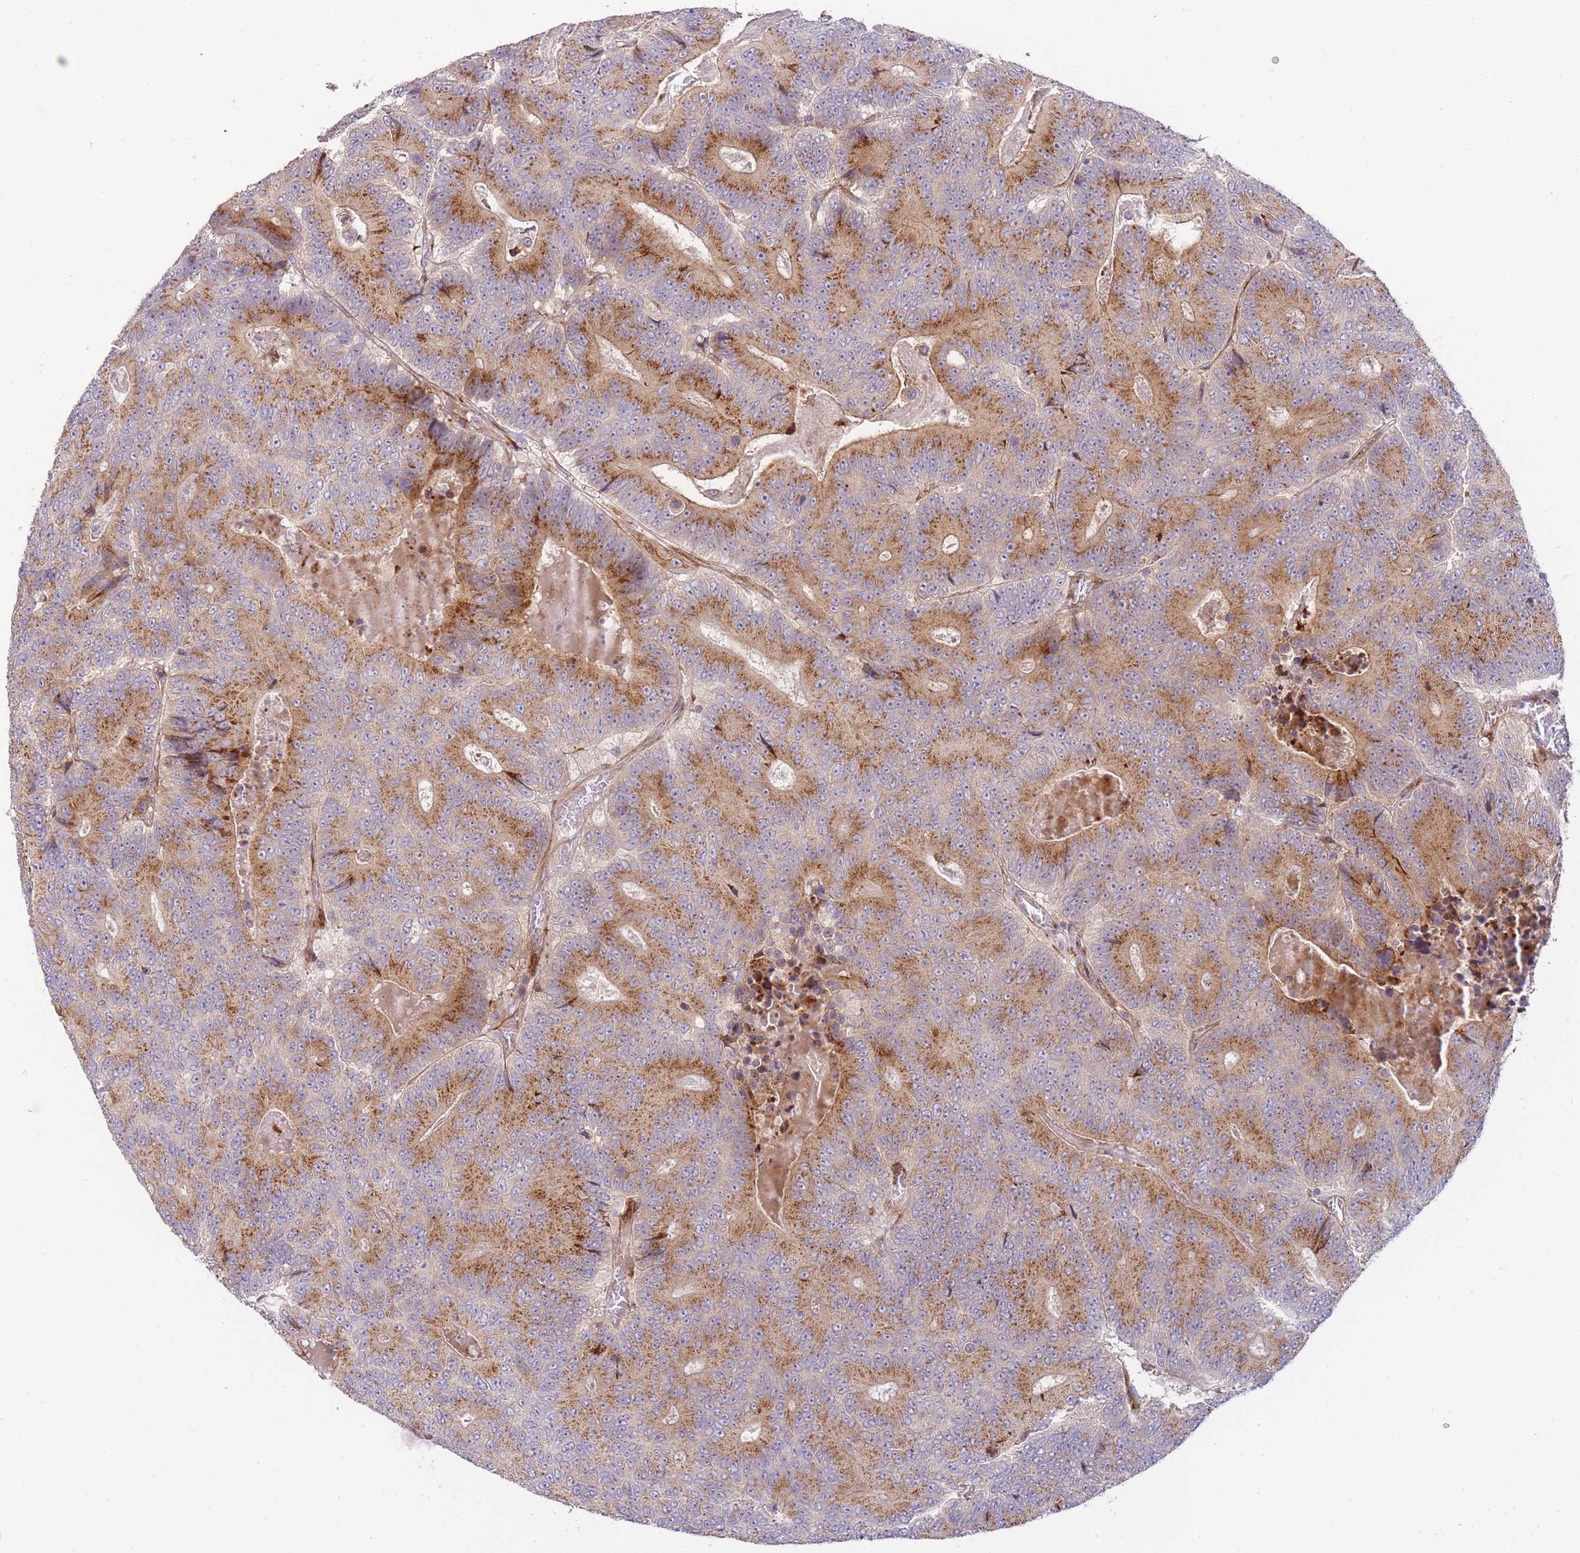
{"staining": {"intensity": "moderate", "quantity": ">75%", "location": "cytoplasmic/membranous"}, "tissue": "colorectal cancer", "cell_type": "Tumor cells", "image_type": "cancer", "snomed": [{"axis": "morphology", "description": "Adenocarcinoma, NOS"}, {"axis": "topography", "description": "Colon"}], "caption": "This histopathology image shows immunohistochemistry (IHC) staining of colorectal adenocarcinoma, with medium moderate cytoplasmic/membranous staining in approximately >75% of tumor cells.", "gene": "ATP5MC2", "patient": {"sex": "male", "age": 83}}